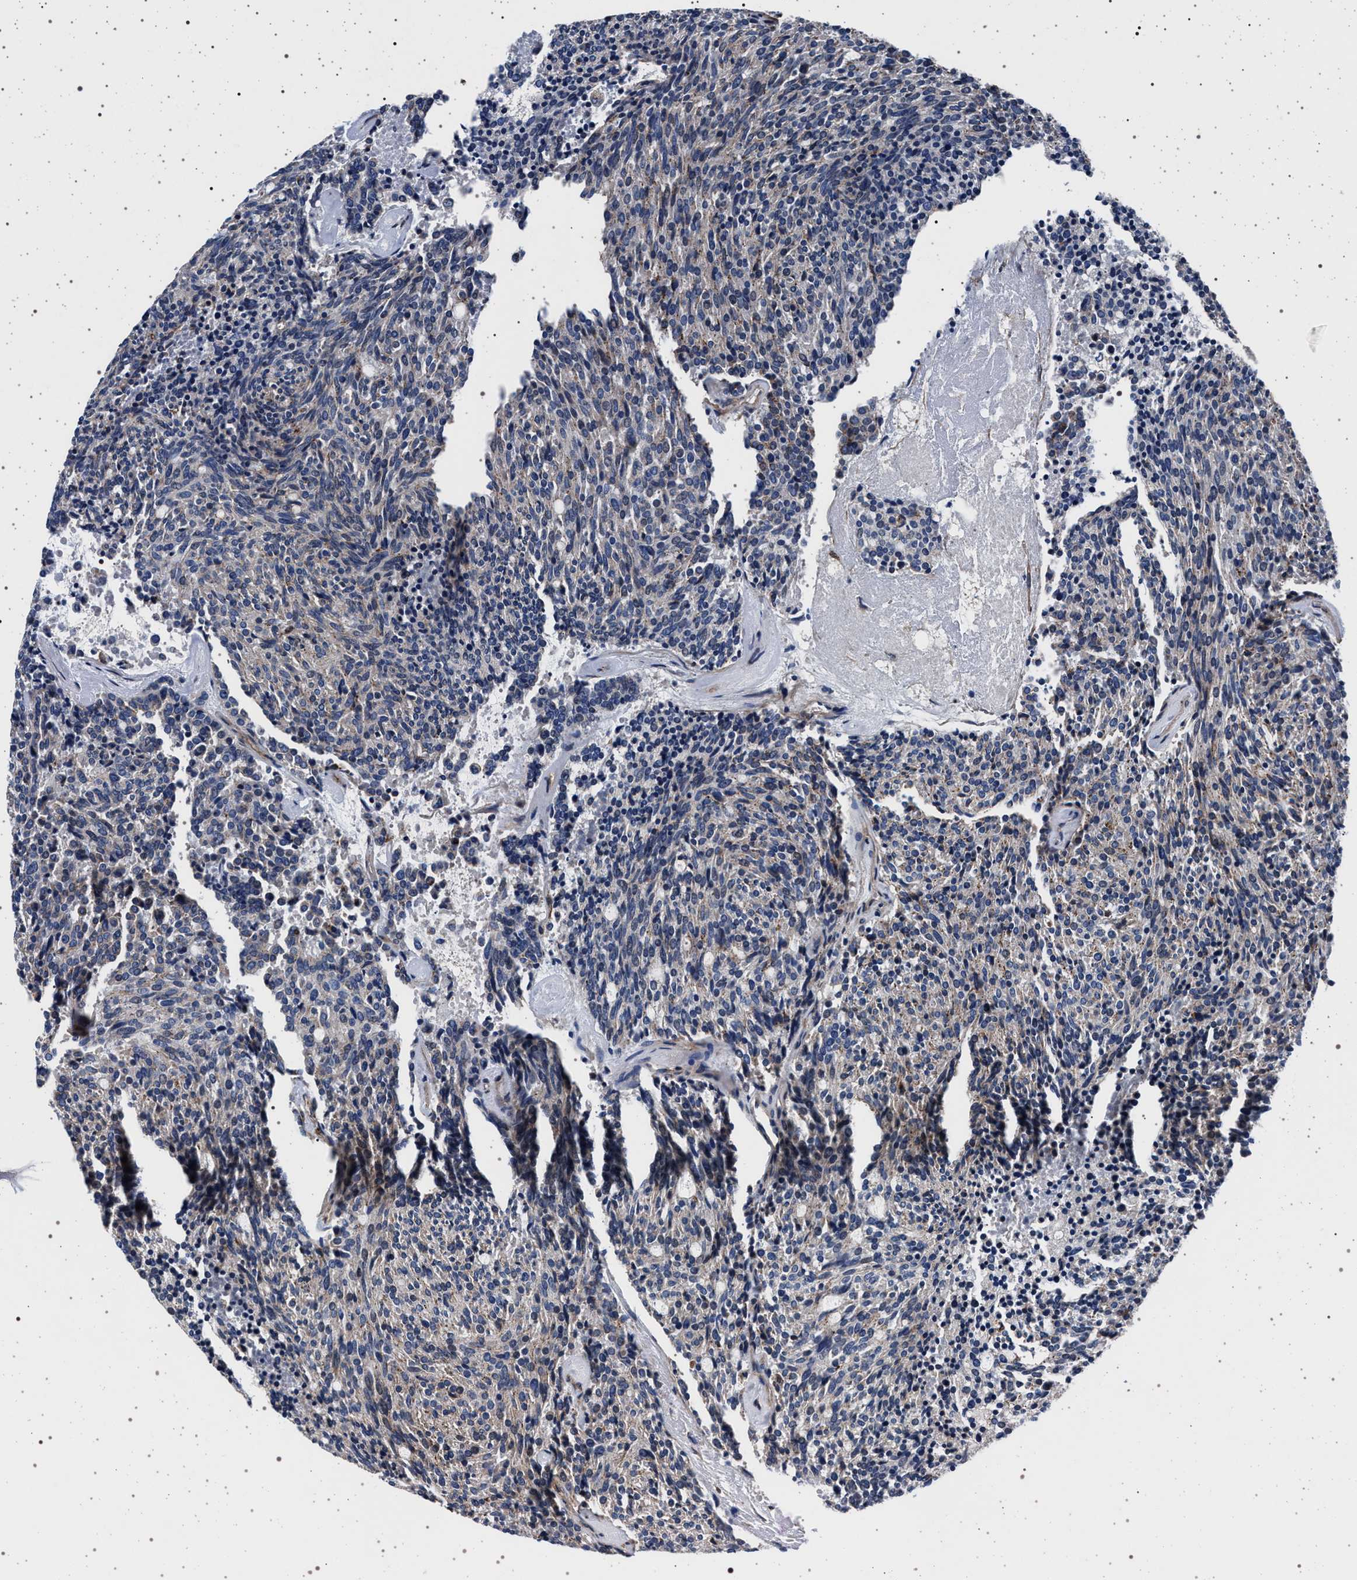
{"staining": {"intensity": "negative", "quantity": "none", "location": "none"}, "tissue": "carcinoid", "cell_type": "Tumor cells", "image_type": "cancer", "snomed": [{"axis": "morphology", "description": "Carcinoid, malignant, NOS"}, {"axis": "topography", "description": "Pancreas"}], "caption": "Image shows no protein staining in tumor cells of carcinoid (malignant) tissue.", "gene": "KCNK6", "patient": {"sex": "female", "age": 54}}